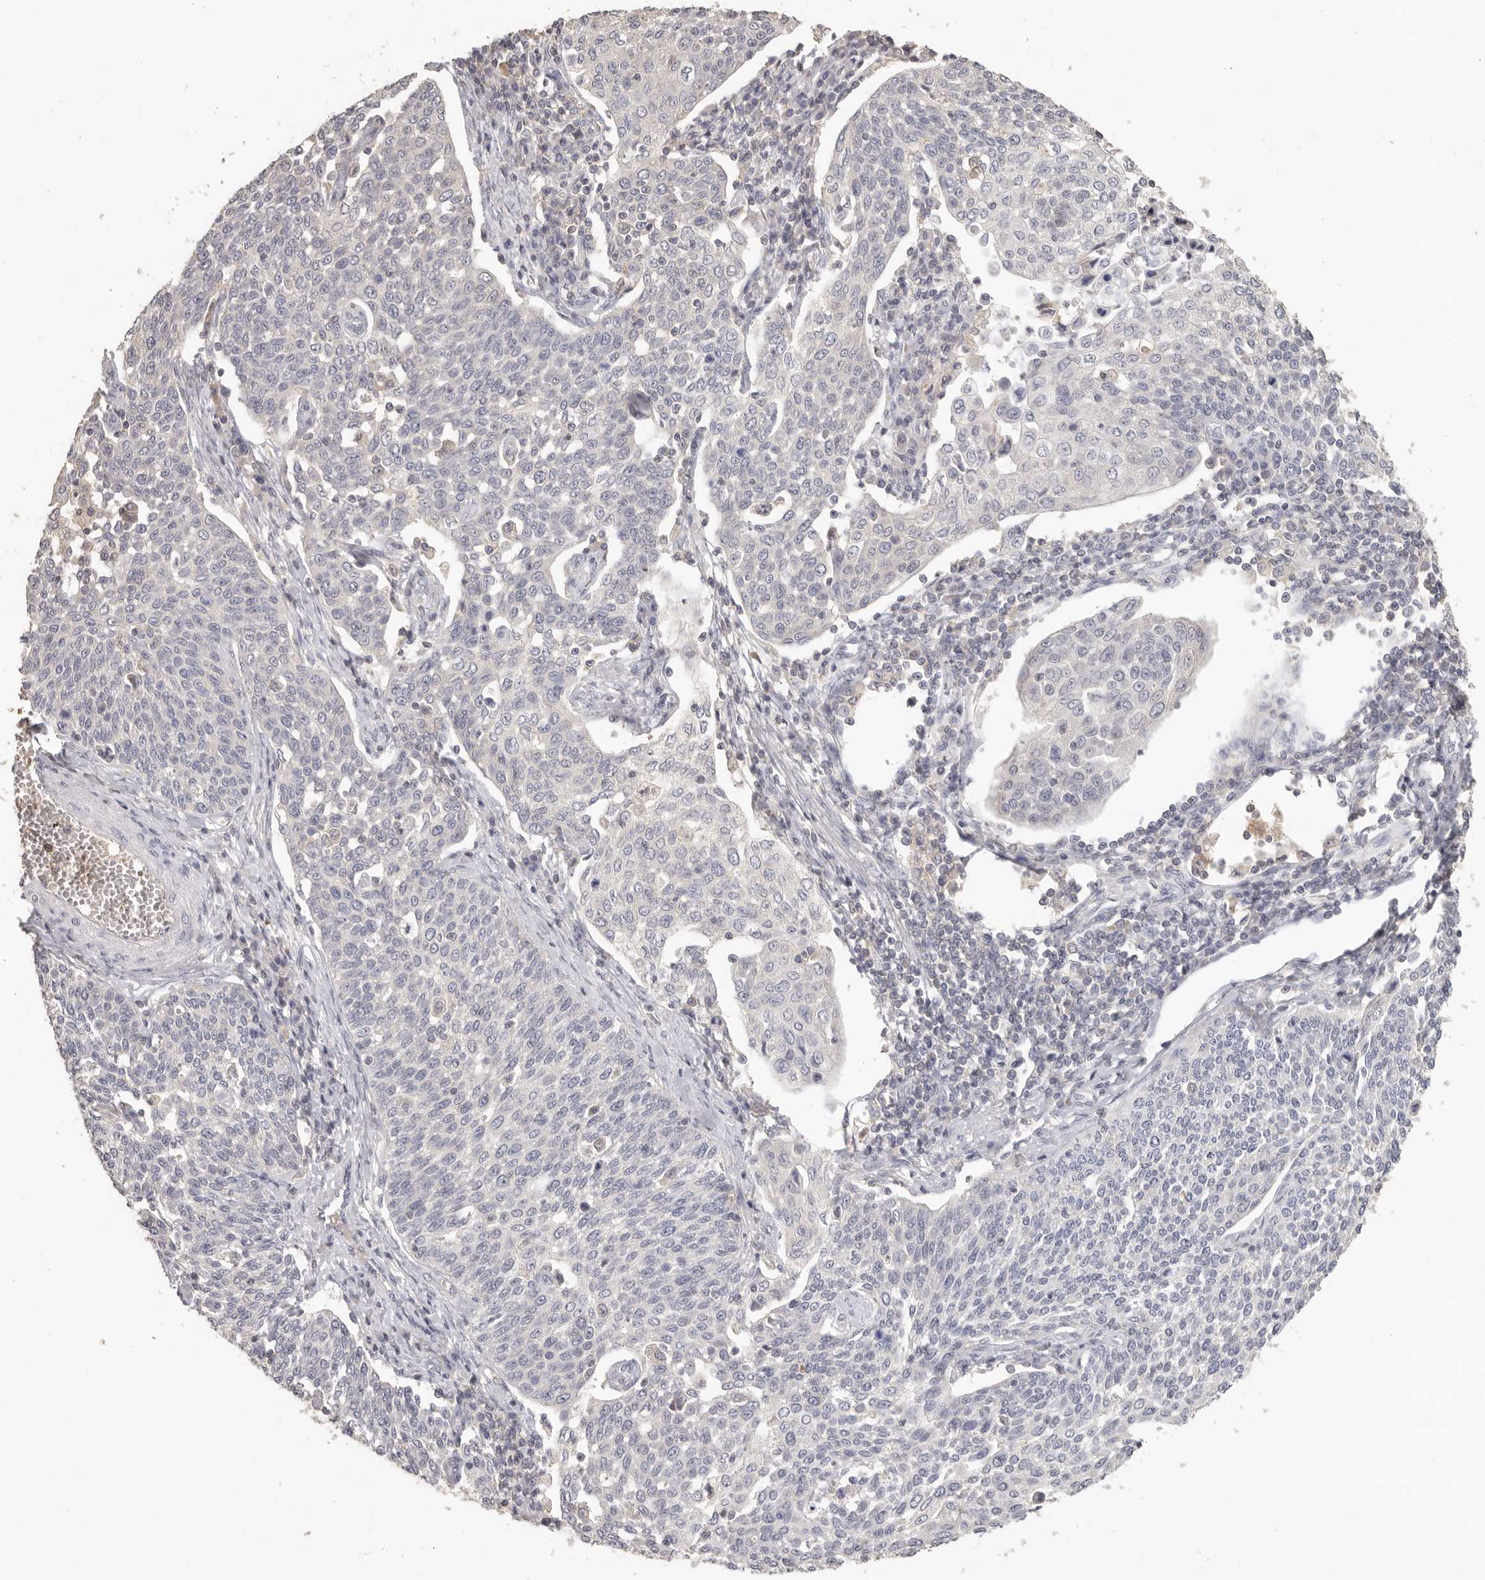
{"staining": {"intensity": "negative", "quantity": "none", "location": "none"}, "tissue": "cervical cancer", "cell_type": "Tumor cells", "image_type": "cancer", "snomed": [{"axis": "morphology", "description": "Squamous cell carcinoma, NOS"}, {"axis": "topography", "description": "Cervix"}], "caption": "Immunohistochemical staining of cervical cancer demonstrates no significant positivity in tumor cells.", "gene": "CSK", "patient": {"sex": "female", "age": 34}}